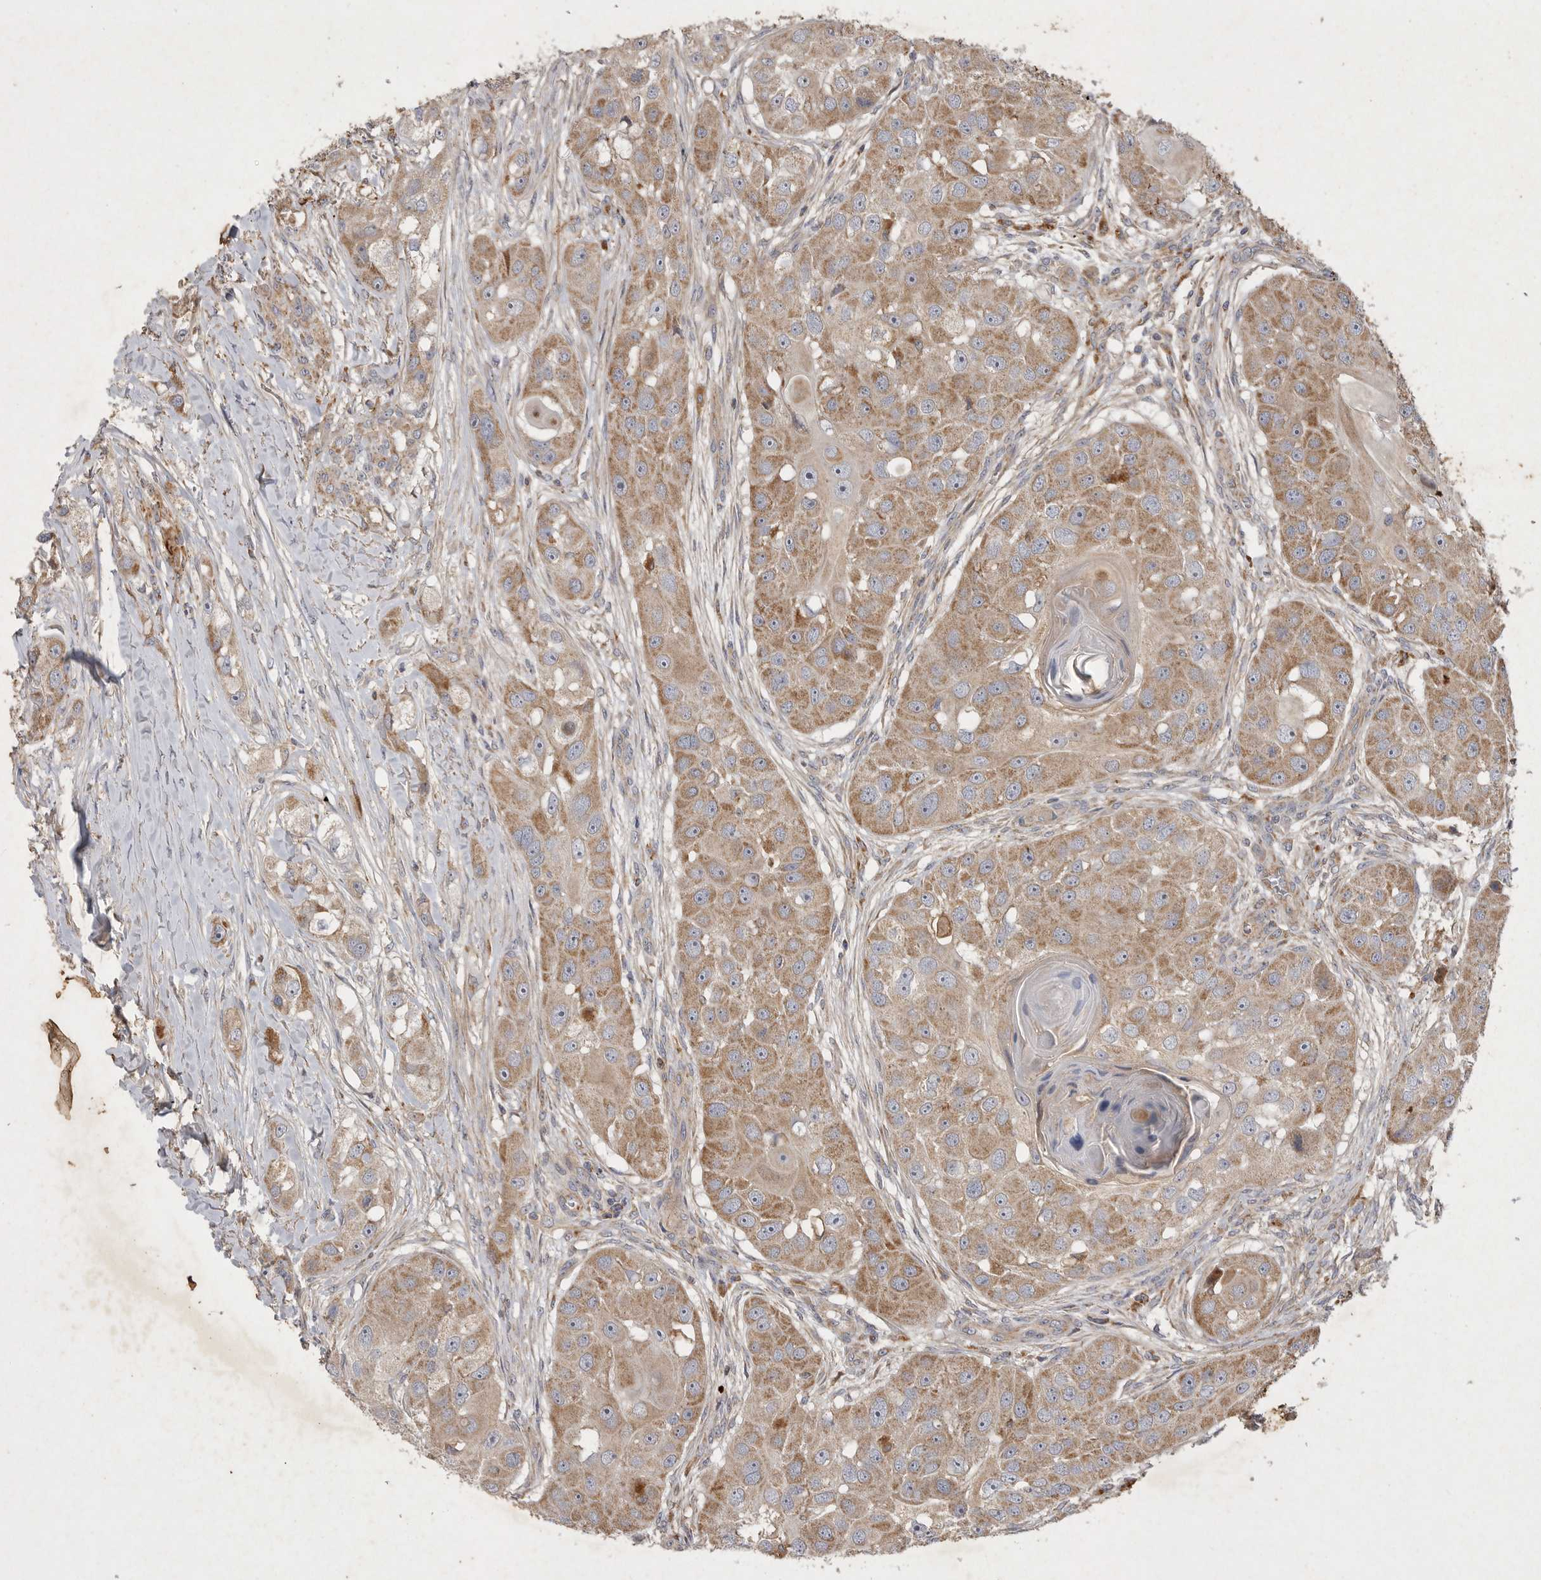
{"staining": {"intensity": "moderate", "quantity": ">75%", "location": "cytoplasmic/membranous"}, "tissue": "head and neck cancer", "cell_type": "Tumor cells", "image_type": "cancer", "snomed": [{"axis": "morphology", "description": "Normal tissue, NOS"}, {"axis": "morphology", "description": "Squamous cell carcinoma, NOS"}, {"axis": "topography", "description": "Skeletal muscle"}, {"axis": "topography", "description": "Head-Neck"}], "caption": "This photomicrograph exhibits head and neck squamous cell carcinoma stained with immunohistochemistry (IHC) to label a protein in brown. The cytoplasmic/membranous of tumor cells show moderate positivity for the protein. Nuclei are counter-stained blue.", "gene": "MRPL41", "patient": {"sex": "male", "age": 51}}